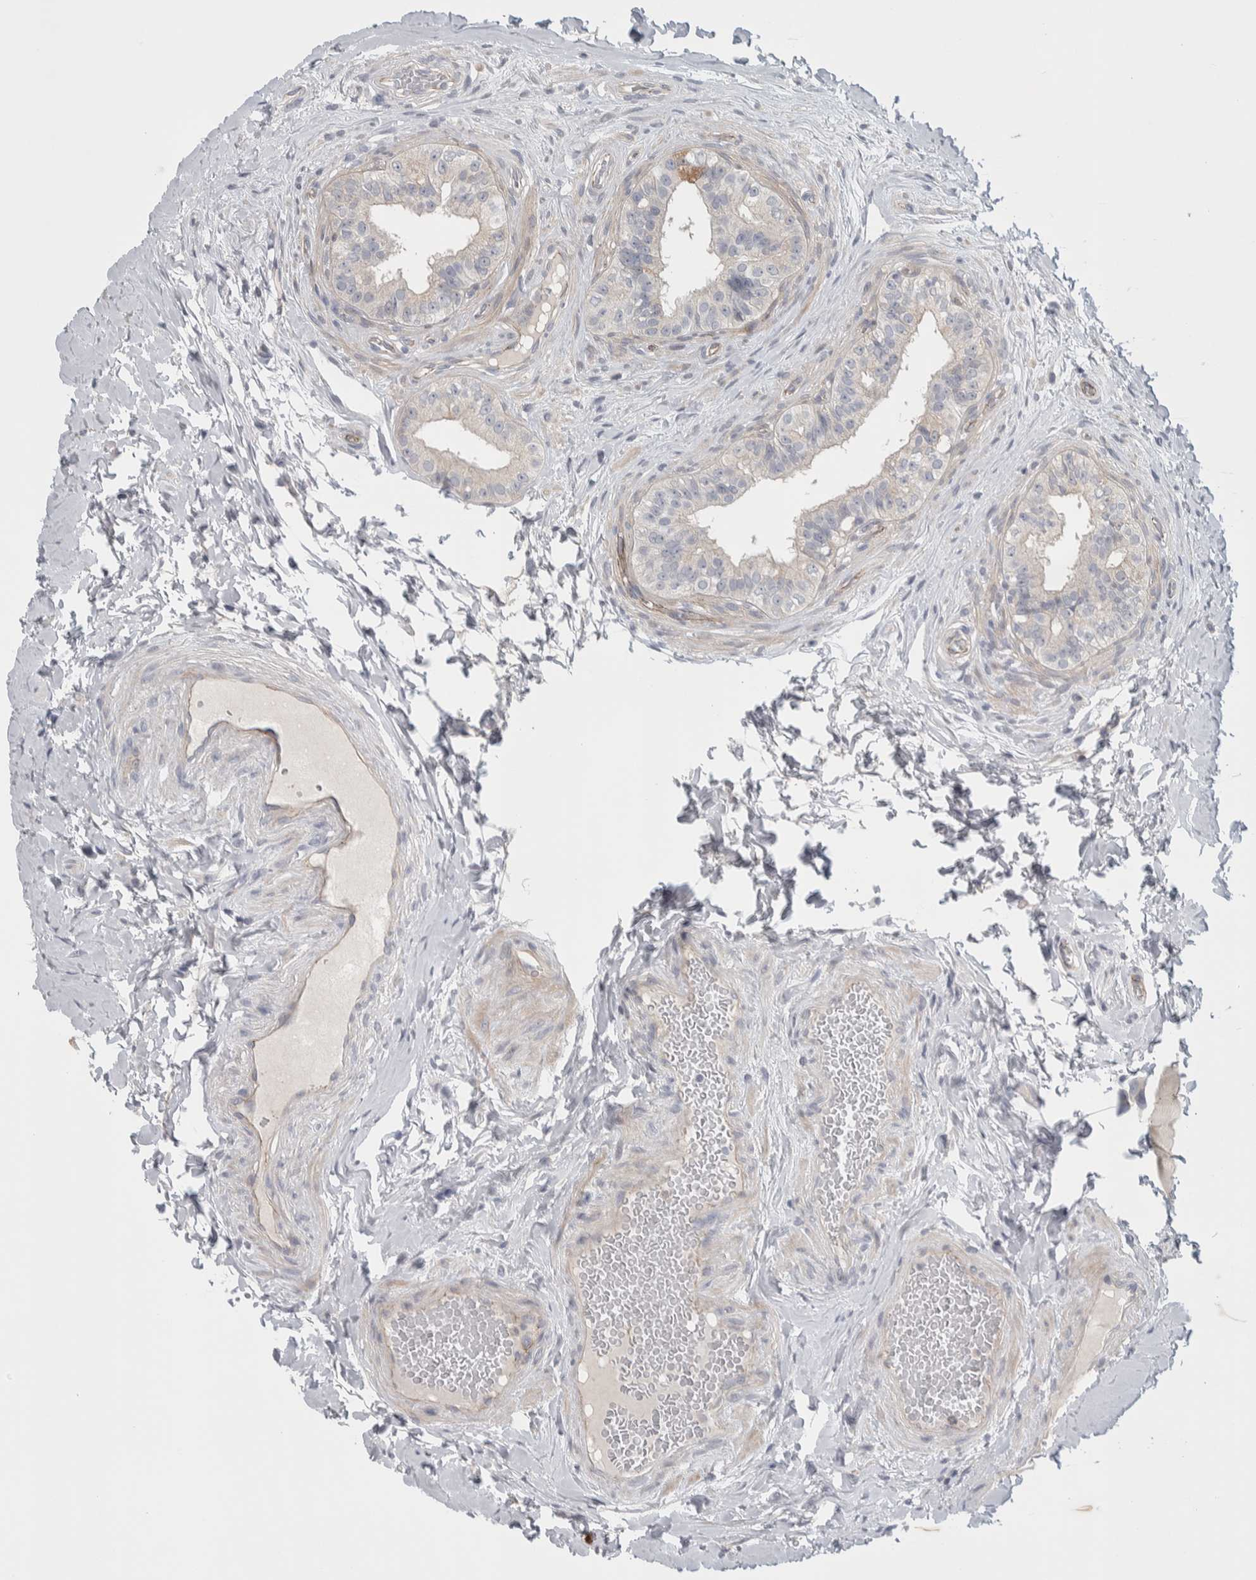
{"staining": {"intensity": "weak", "quantity": "<25%", "location": "cytoplasmic/membranous"}, "tissue": "epididymis", "cell_type": "Glandular cells", "image_type": "normal", "snomed": [{"axis": "morphology", "description": "Normal tissue, NOS"}, {"axis": "topography", "description": "Testis"}, {"axis": "topography", "description": "Epididymis"}], "caption": "This is a histopathology image of immunohistochemistry staining of normal epididymis, which shows no positivity in glandular cells. The staining was performed using DAB to visualize the protein expression in brown, while the nuclei were stained in blue with hematoxylin (Magnification: 20x).", "gene": "ZNF862", "patient": {"sex": "male", "age": 36}}